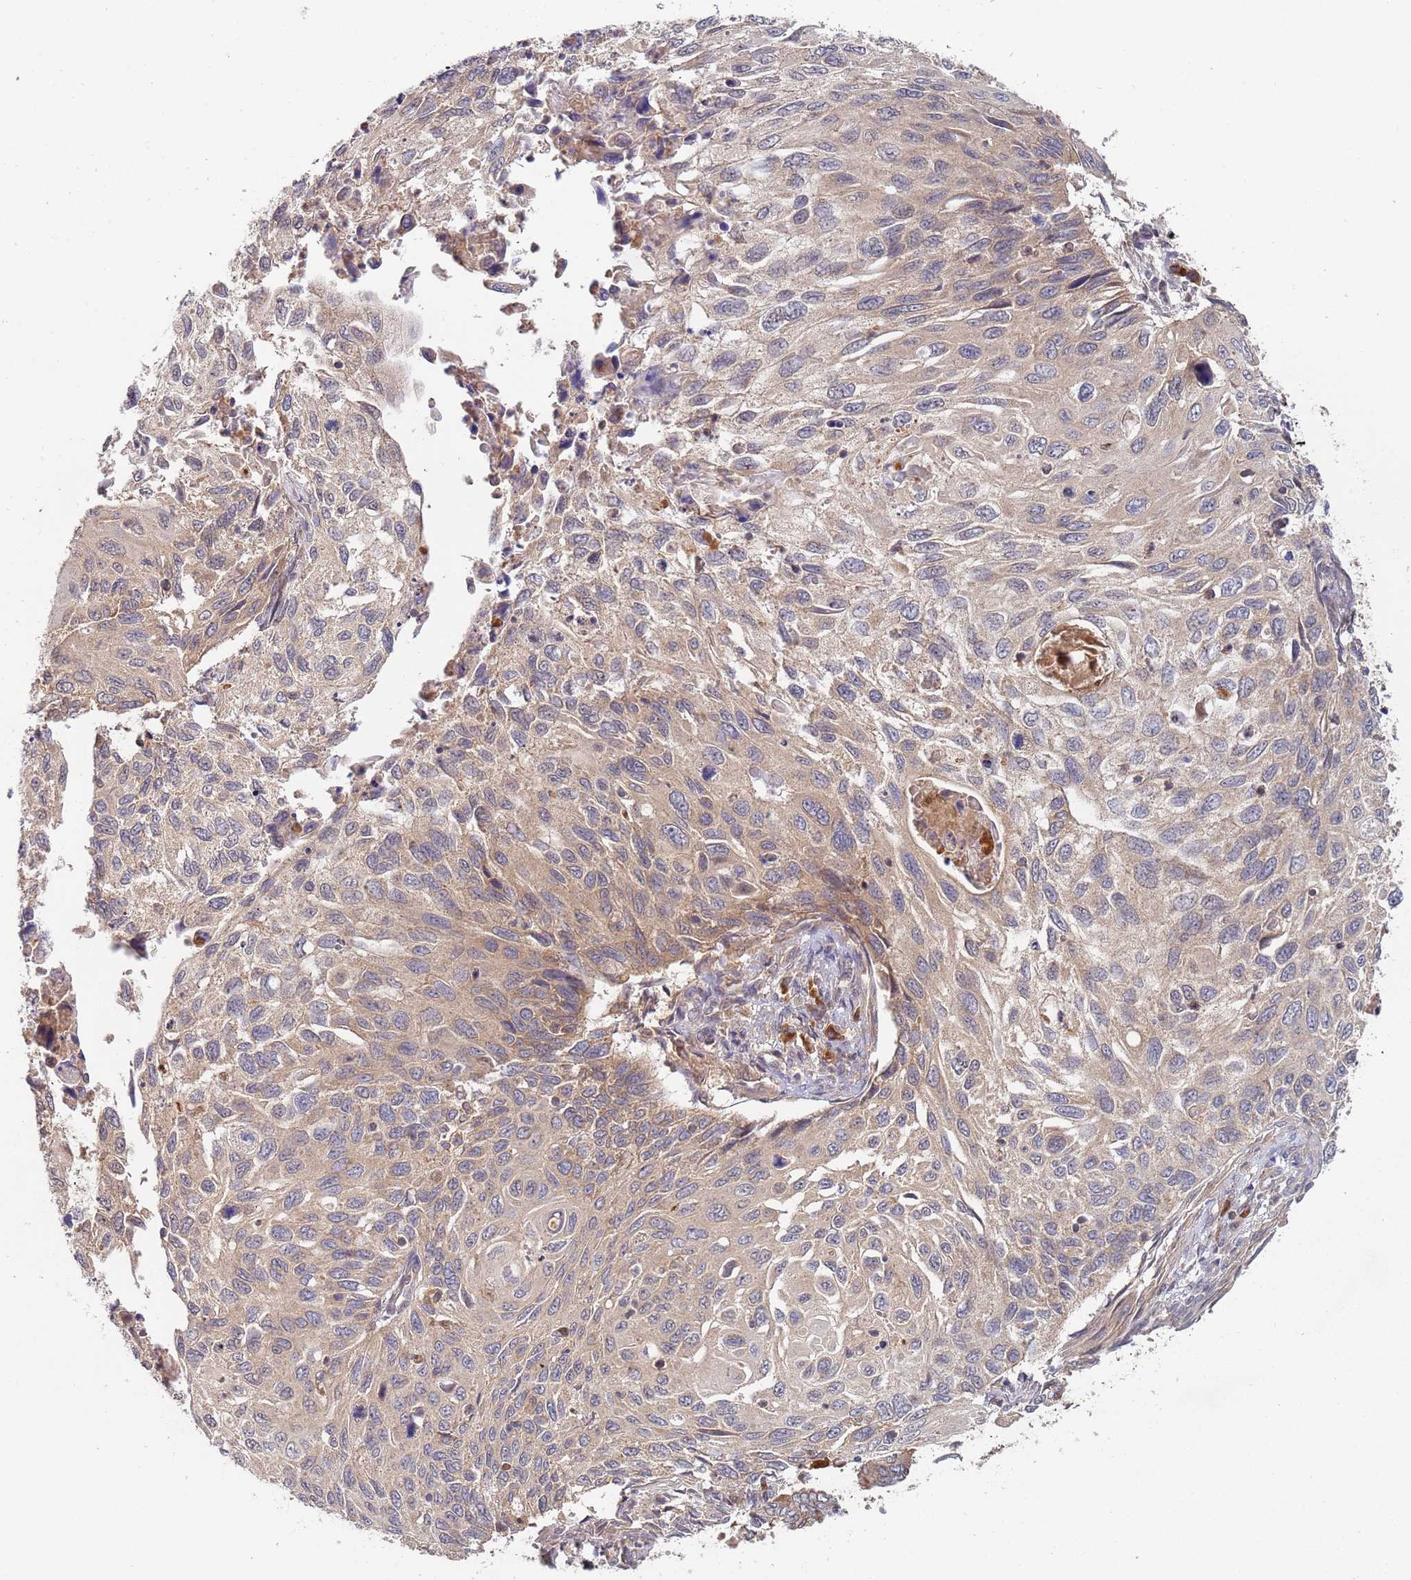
{"staining": {"intensity": "weak", "quantity": "25%-75%", "location": "cytoplasmic/membranous"}, "tissue": "cervical cancer", "cell_type": "Tumor cells", "image_type": "cancer", "snomed": [{"axis": "morphology", "description": "Squamous cell carcinoma, NOS"}, {"axis": "topography", "description": "Cervix"}], "caption": "Cervical squamous cell carcinoma tissue exhibits weak cytoplasmic/membranous expression in about 25%-75% of tumor cells The staining was performed using DAB (3,3'-diaminobenzidine) to visualize the protein expression in brown, while the nuclei were stained in blue with hematoxylin (Magnification: 20x).", "gene": "OR5A2", "patient": {"sex": "female", "age": 70}}